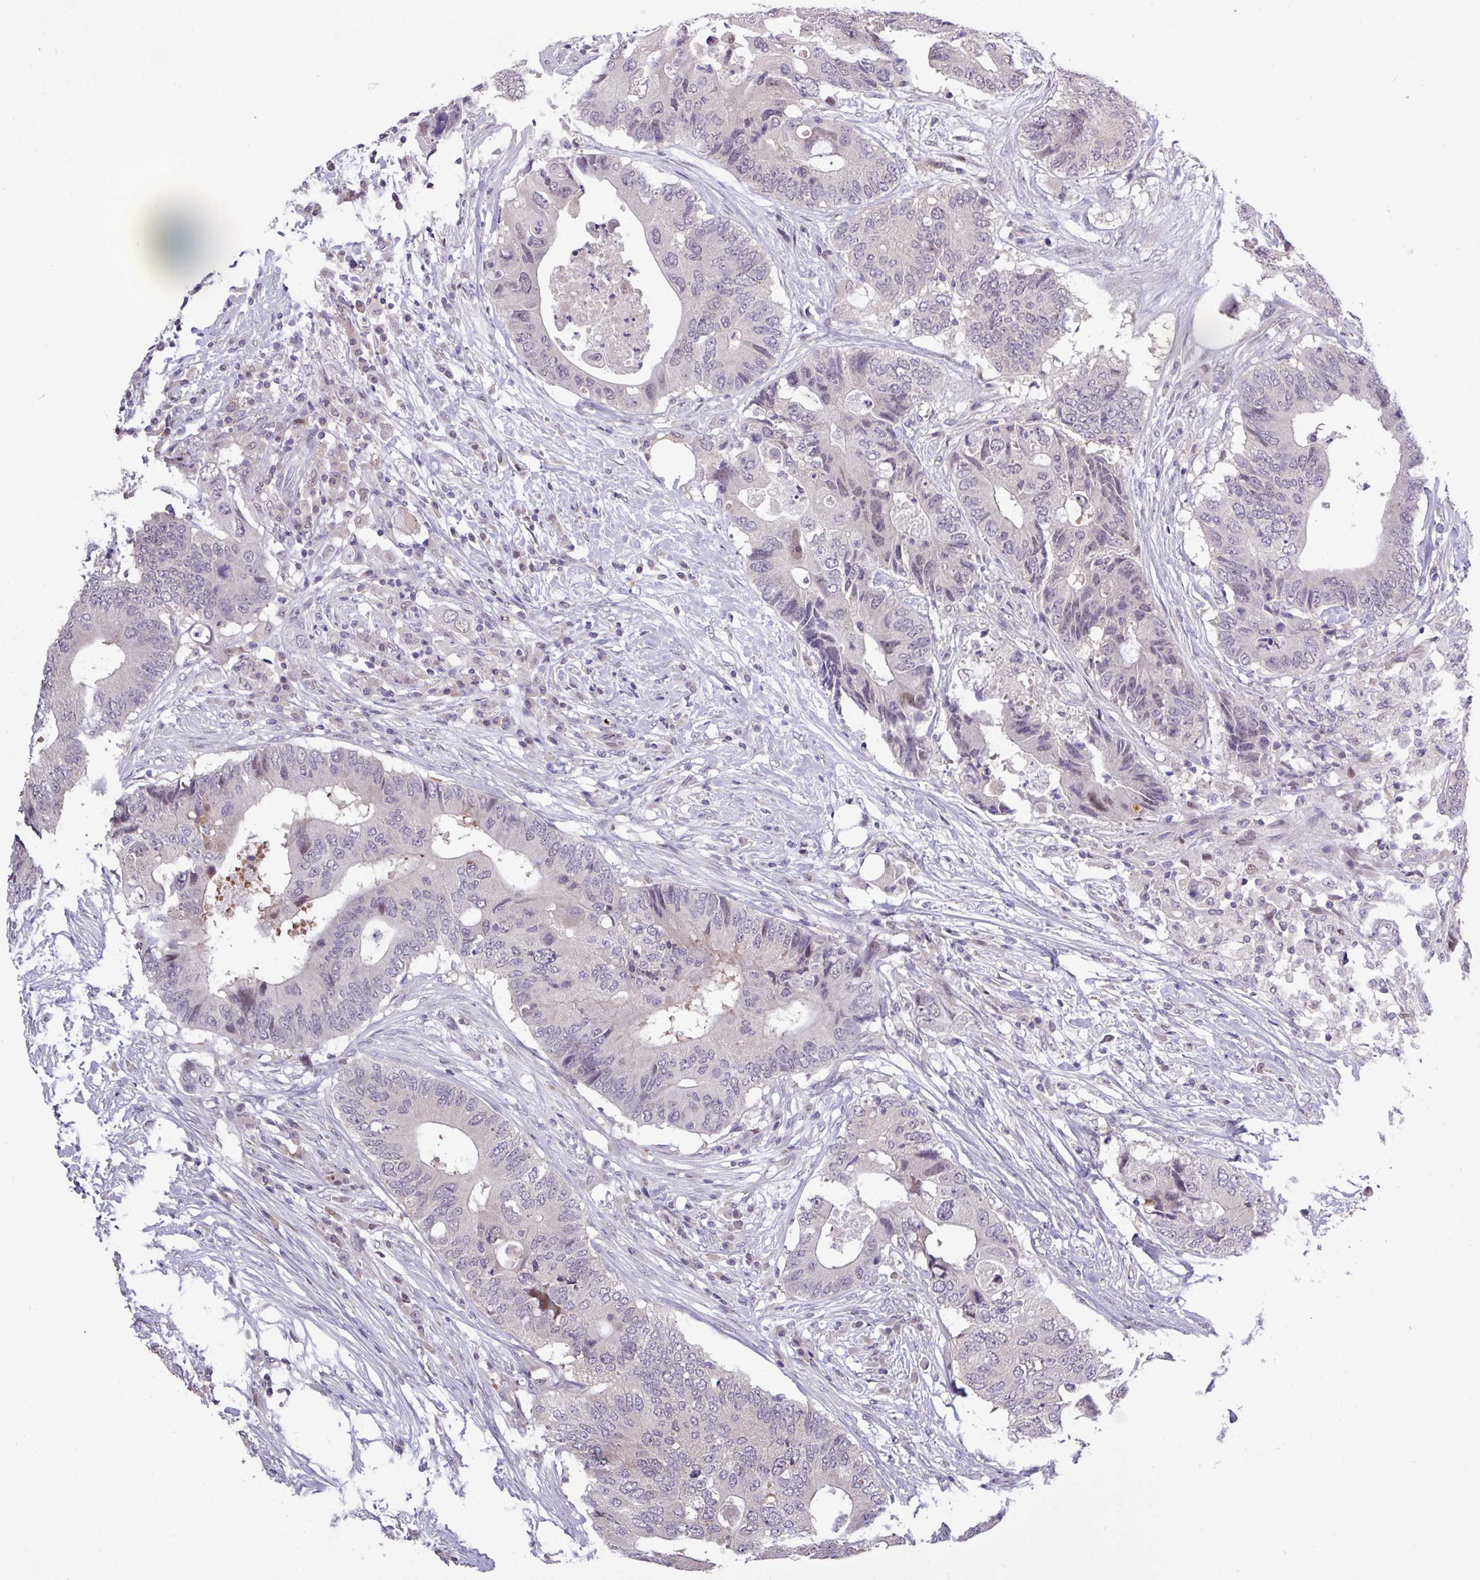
{"staining": {"intensity": "weak", "quantity": "<25%", "location": "nuclear"}, "tissue": "colorectal cancer", "cell_type": "Tumor cells", "image_type": "cancer", "snomed": [{"axis": "morphology", "description": "Adenocarcinoma, NOS"}, {"axis": "topography", "description": "Colon"}], "caption": "This is an immunohistochemistry (IHC) micrograph of colorectal cancer (adenocarcinoma). There is no expression in tumor cells.", "gene": "RIPPLY1", "patient": {"sex": "male", "age": 71}}